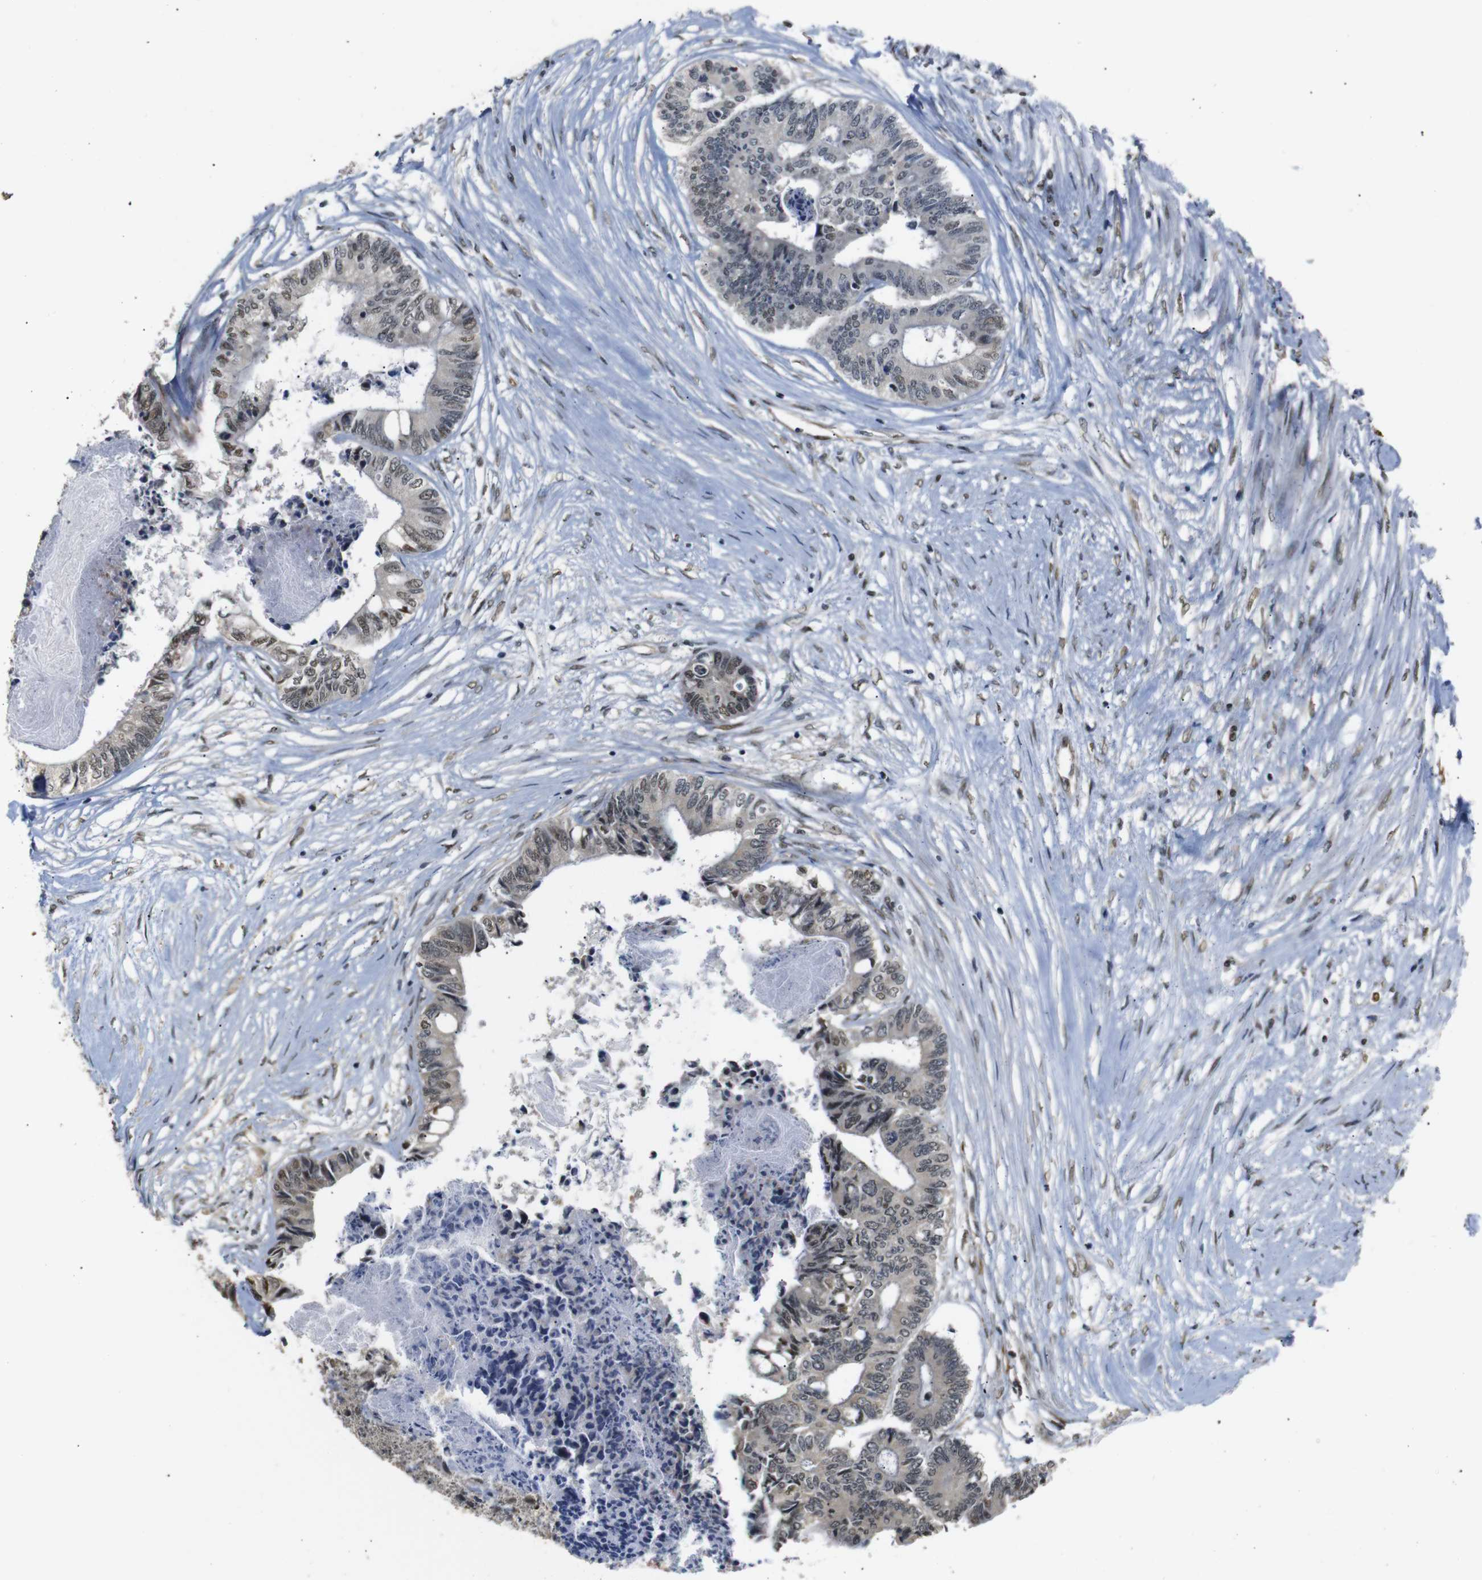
{"staining": {"intensity": "moderate", "quantity": ">75%", "location": "cytoplasmic/membranous,nuclear"}, "tissue": "colorectal cancer", "cell_type": "Tumor cells", "image_type": "cancer", "snomed": [{"axis": "morphology", "description": "Adenocarcinoma, NOS"}, {"axis": "topography", "description": "Rectum"}], "caption": "Colorectal cancer (adenocarcinoma) stained with a brown dye reveals moderate cytoplasmic/membranous and nuclear positive staining in approximately >75% of tumor cells.", "gene": "TBX2", "patient": {"sex": "male", "age": 63}}